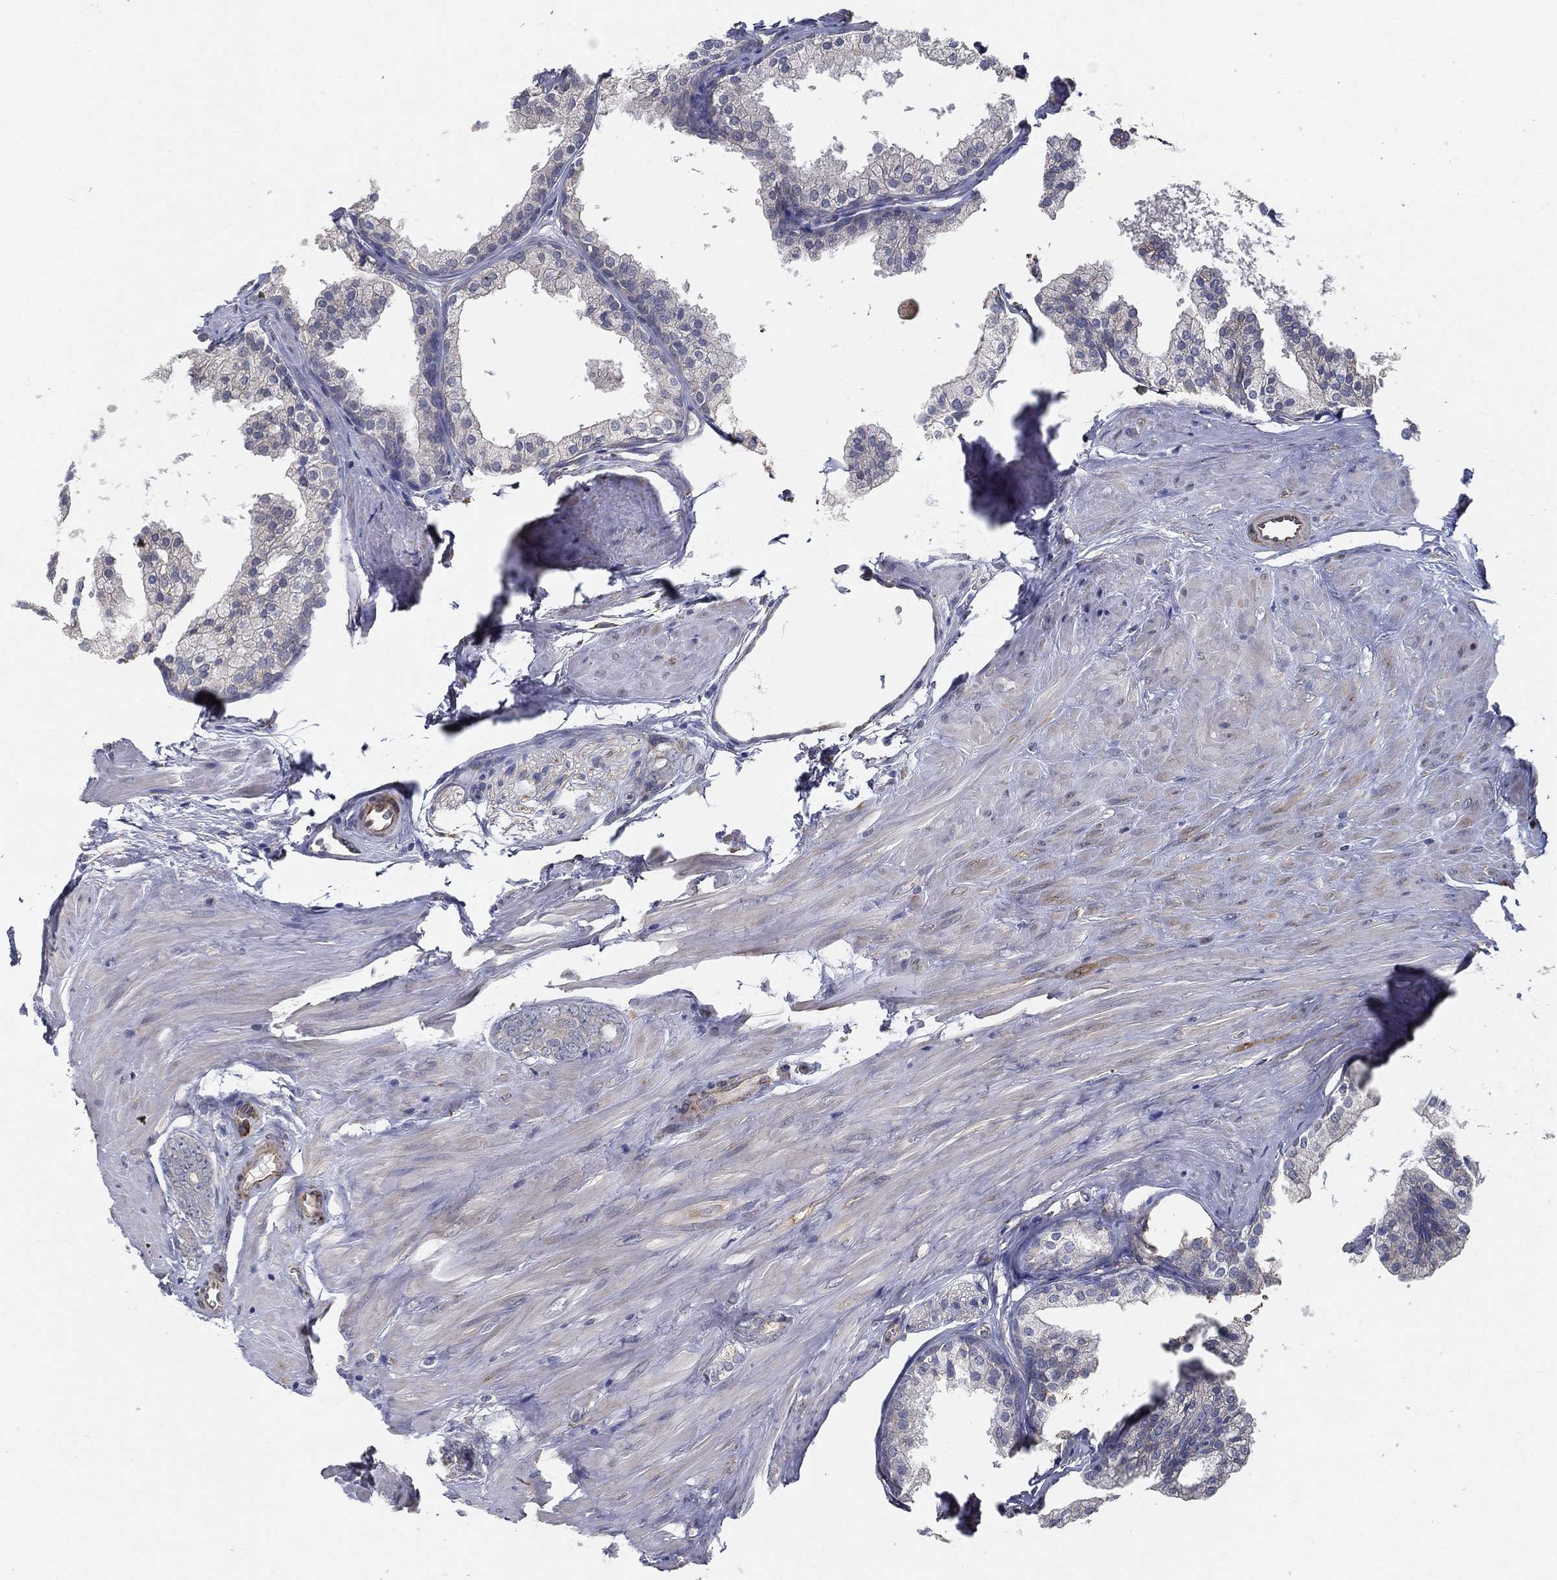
{"staining": {"intensity": "negative", "quantity": "none", "location": "none"}, "tissue": "prostate cancer", "cell_type": "Tumor cells", "image_type": "cancer", "snomed": [{"axis": "morphology", "description": "Adenocarcinoma, NOS"}, {"axis": "topography", "description": "Prostate"}], "caption": "A micrograph of human adenocarcinoma (prostate) is negative for staining in tumor cells. (Brightfield microscopy of DAB immunohistochemistry at high magnification).", "gene": "LRRC56", "patient": {"sex": "male", "age": 55}}